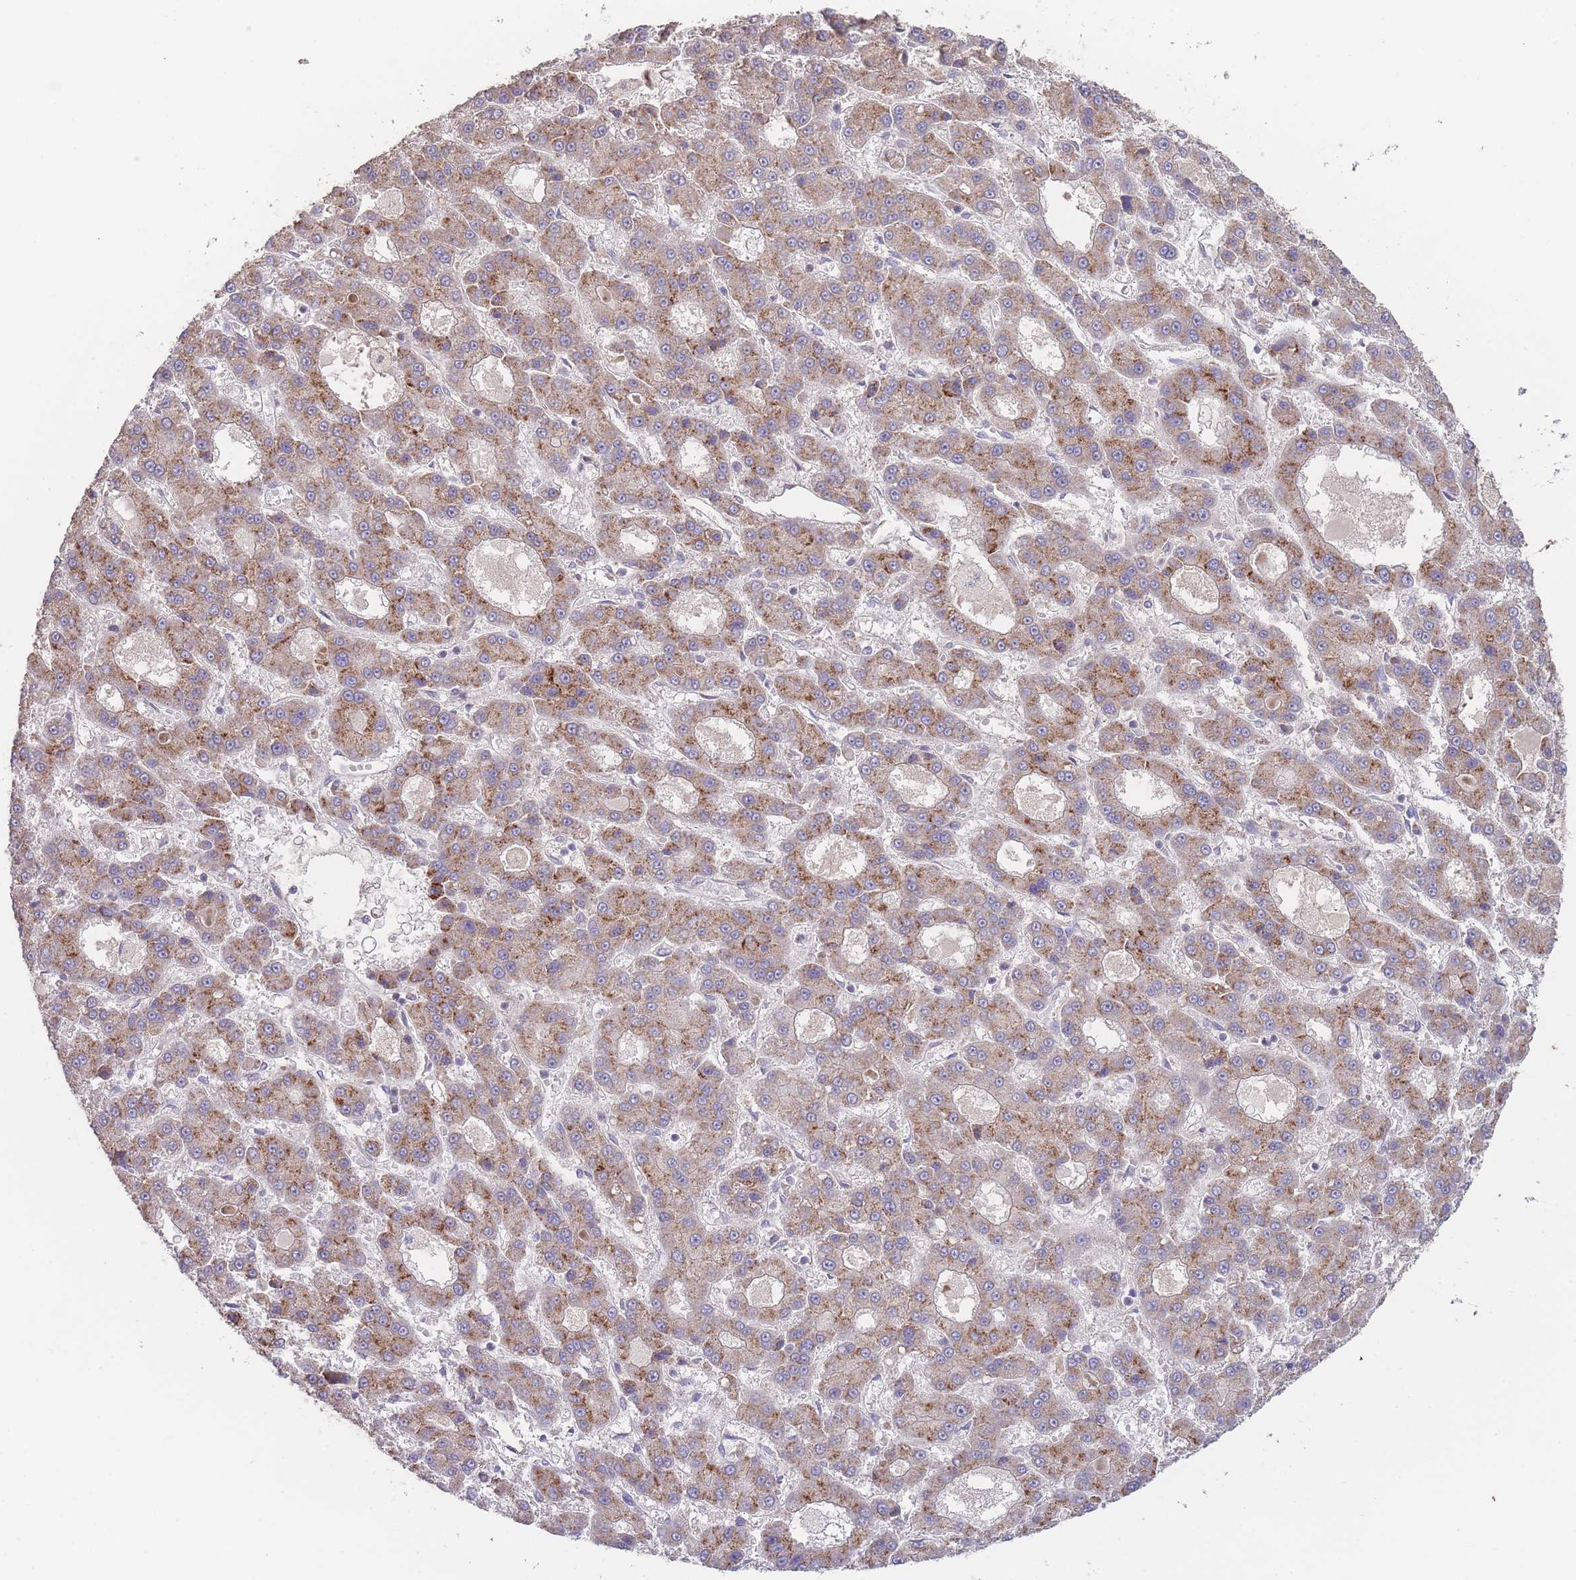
{"staining": {"intensity": "moderate", "quantity": "25%-75%", "location": "cytoplasmic/membranous"}, "tissue": "liver cancer", "cell_type": "Tumor cells", "image_type": "cancer", "snomed": [{"axis": "morphology", "description": "Carcinoma, Hepatocellular, NOS"}, {"axis": "topography", "description": "Liver"}], "caption": "Liver cancer was stained to show a protein in brown. There is medium levels of moderate cytoplasmic/membranous positivity in about 25%-75% of tumor cells.", "gene": "PXMP4", "patient": {"sex": "male", "age": 70}}